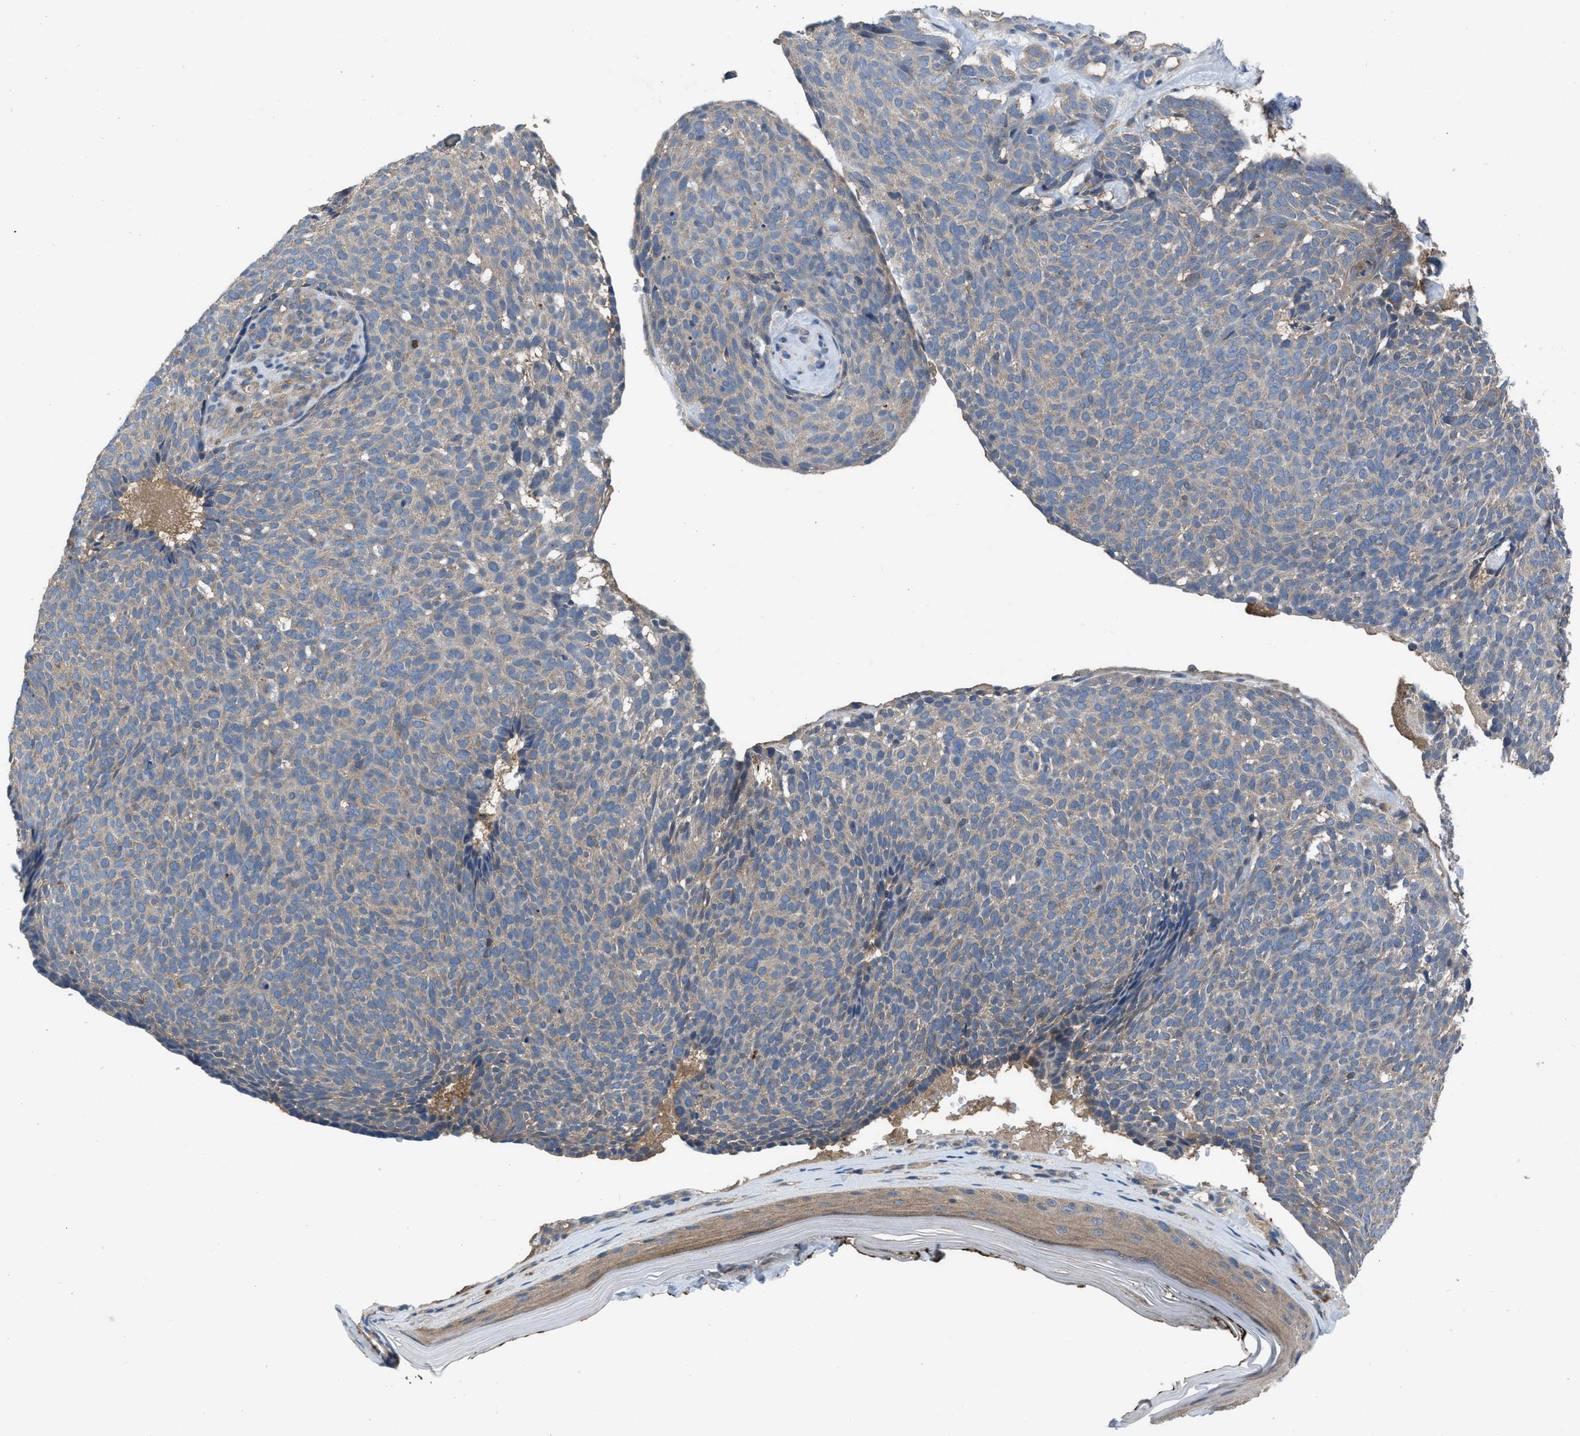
{"staining": {"intensity": "weak", "quantity": ">75%", "location": "cytoplasmic/membranous"}, "tissue": "skin cancer", "cell_type": "Tumor cells", "image_type": "cancer", "snomed": [{"axis": "morphology", "description": "Basal cell carcinoma"}, {"axis": "topography", "description": "Skin"}], "caption": "A brown stain shows weak cytoplasmic/membranous staining of a protein in human basal cell carcinoma (skin) tumor cells. (IHC, brightfield microscopy, high magnification).", "gene": "USP25", "patient": {"sex": "male", "age": 61}}